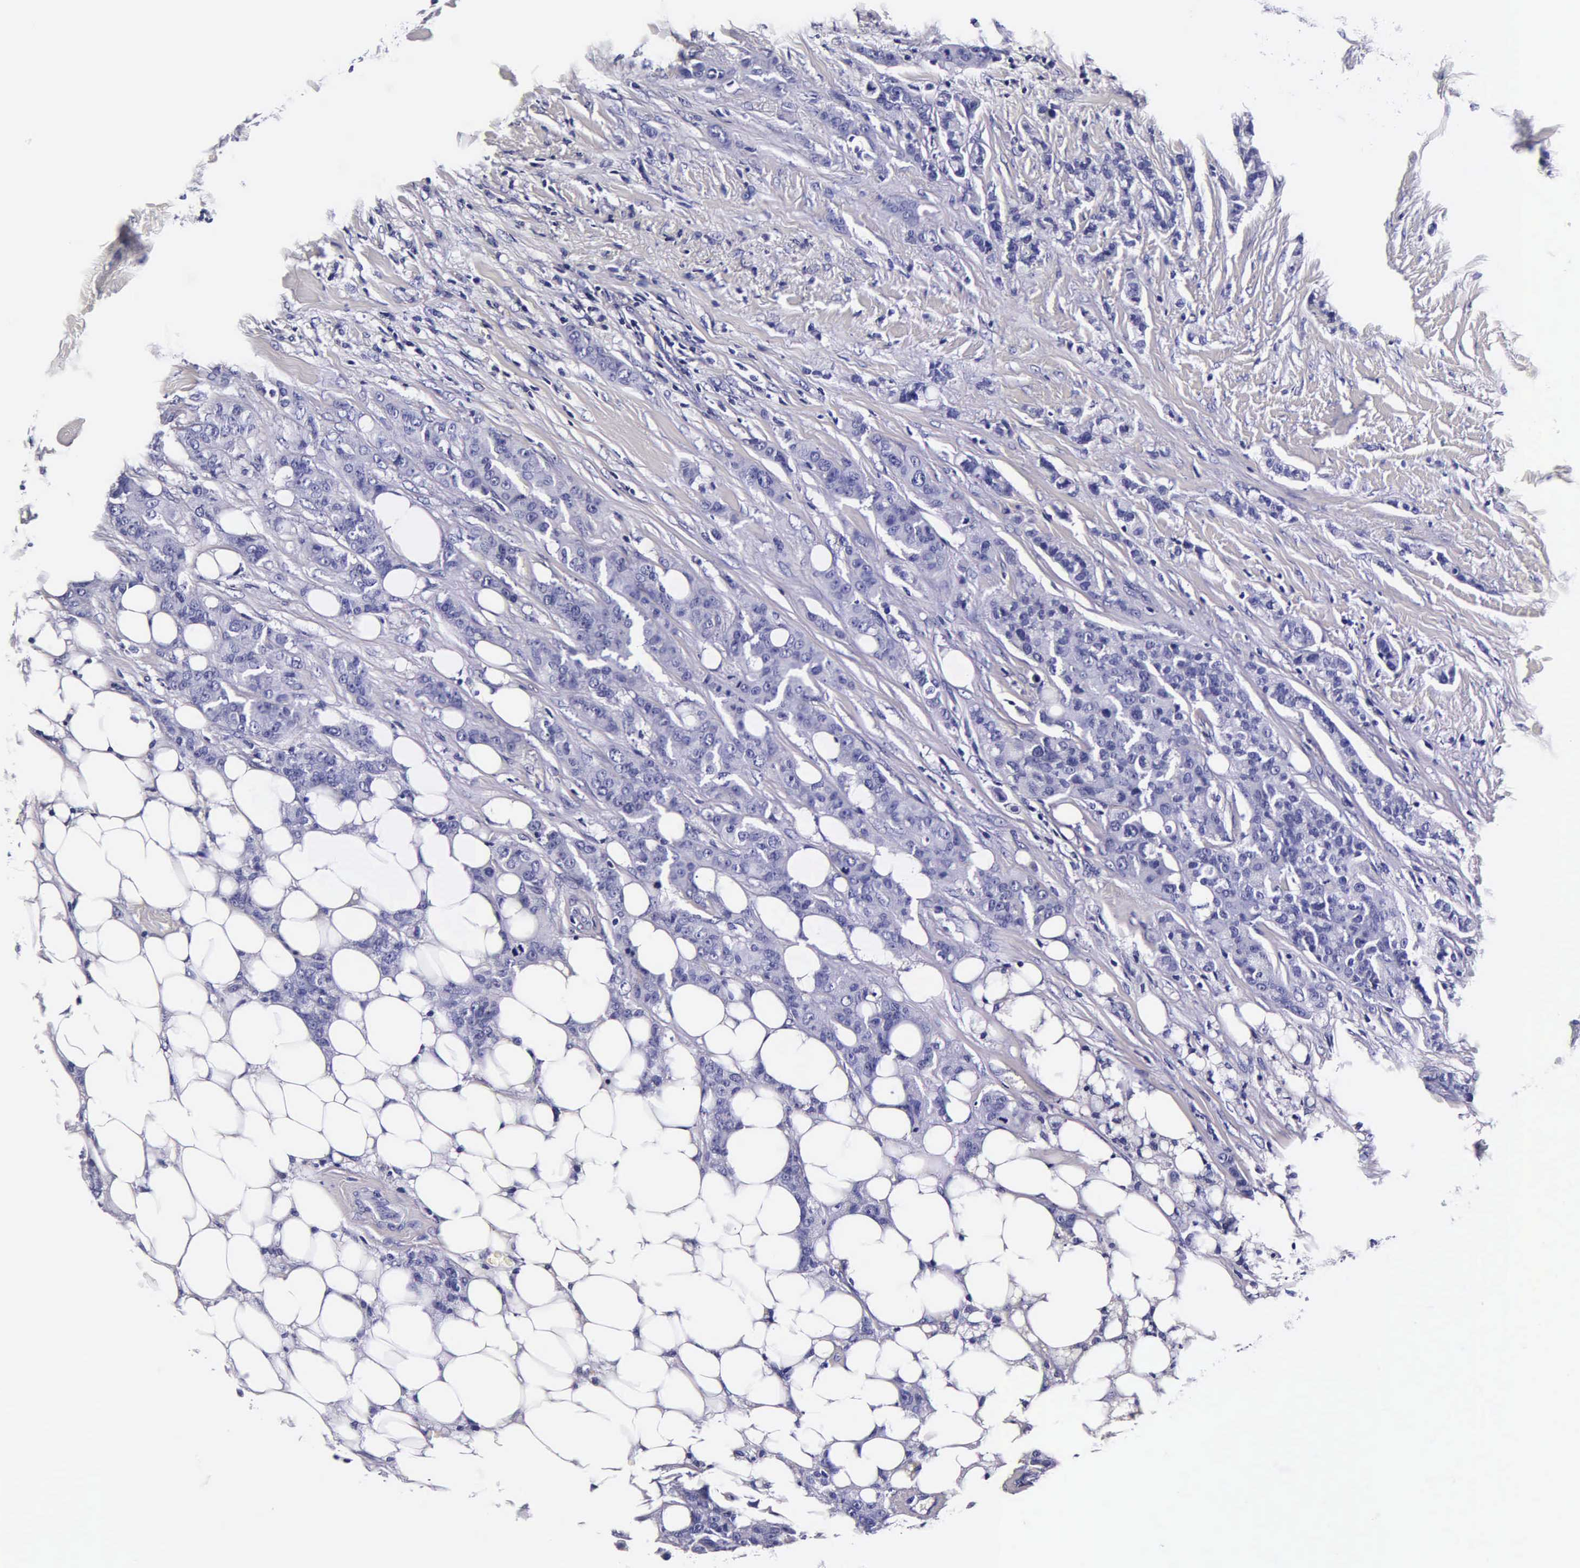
{"staining": {"intensity": "negative", "quantity": "none", "location": "none"}, "tissue": "breast cancer", "cell_type": "Tumor cells", "image_type": "cancer", "snomed": [{"axis": "morphology", "description": "Duct carcinoma"}, {"axis": "topography", "description": "Breast"}], "caption": "Protein analysis of breast cancer (invasive ductal carcinoma) reveals no significant positivity in tumor cells.", "gene": "IAPP", "patient": {"sex": "female", "age": 40}}